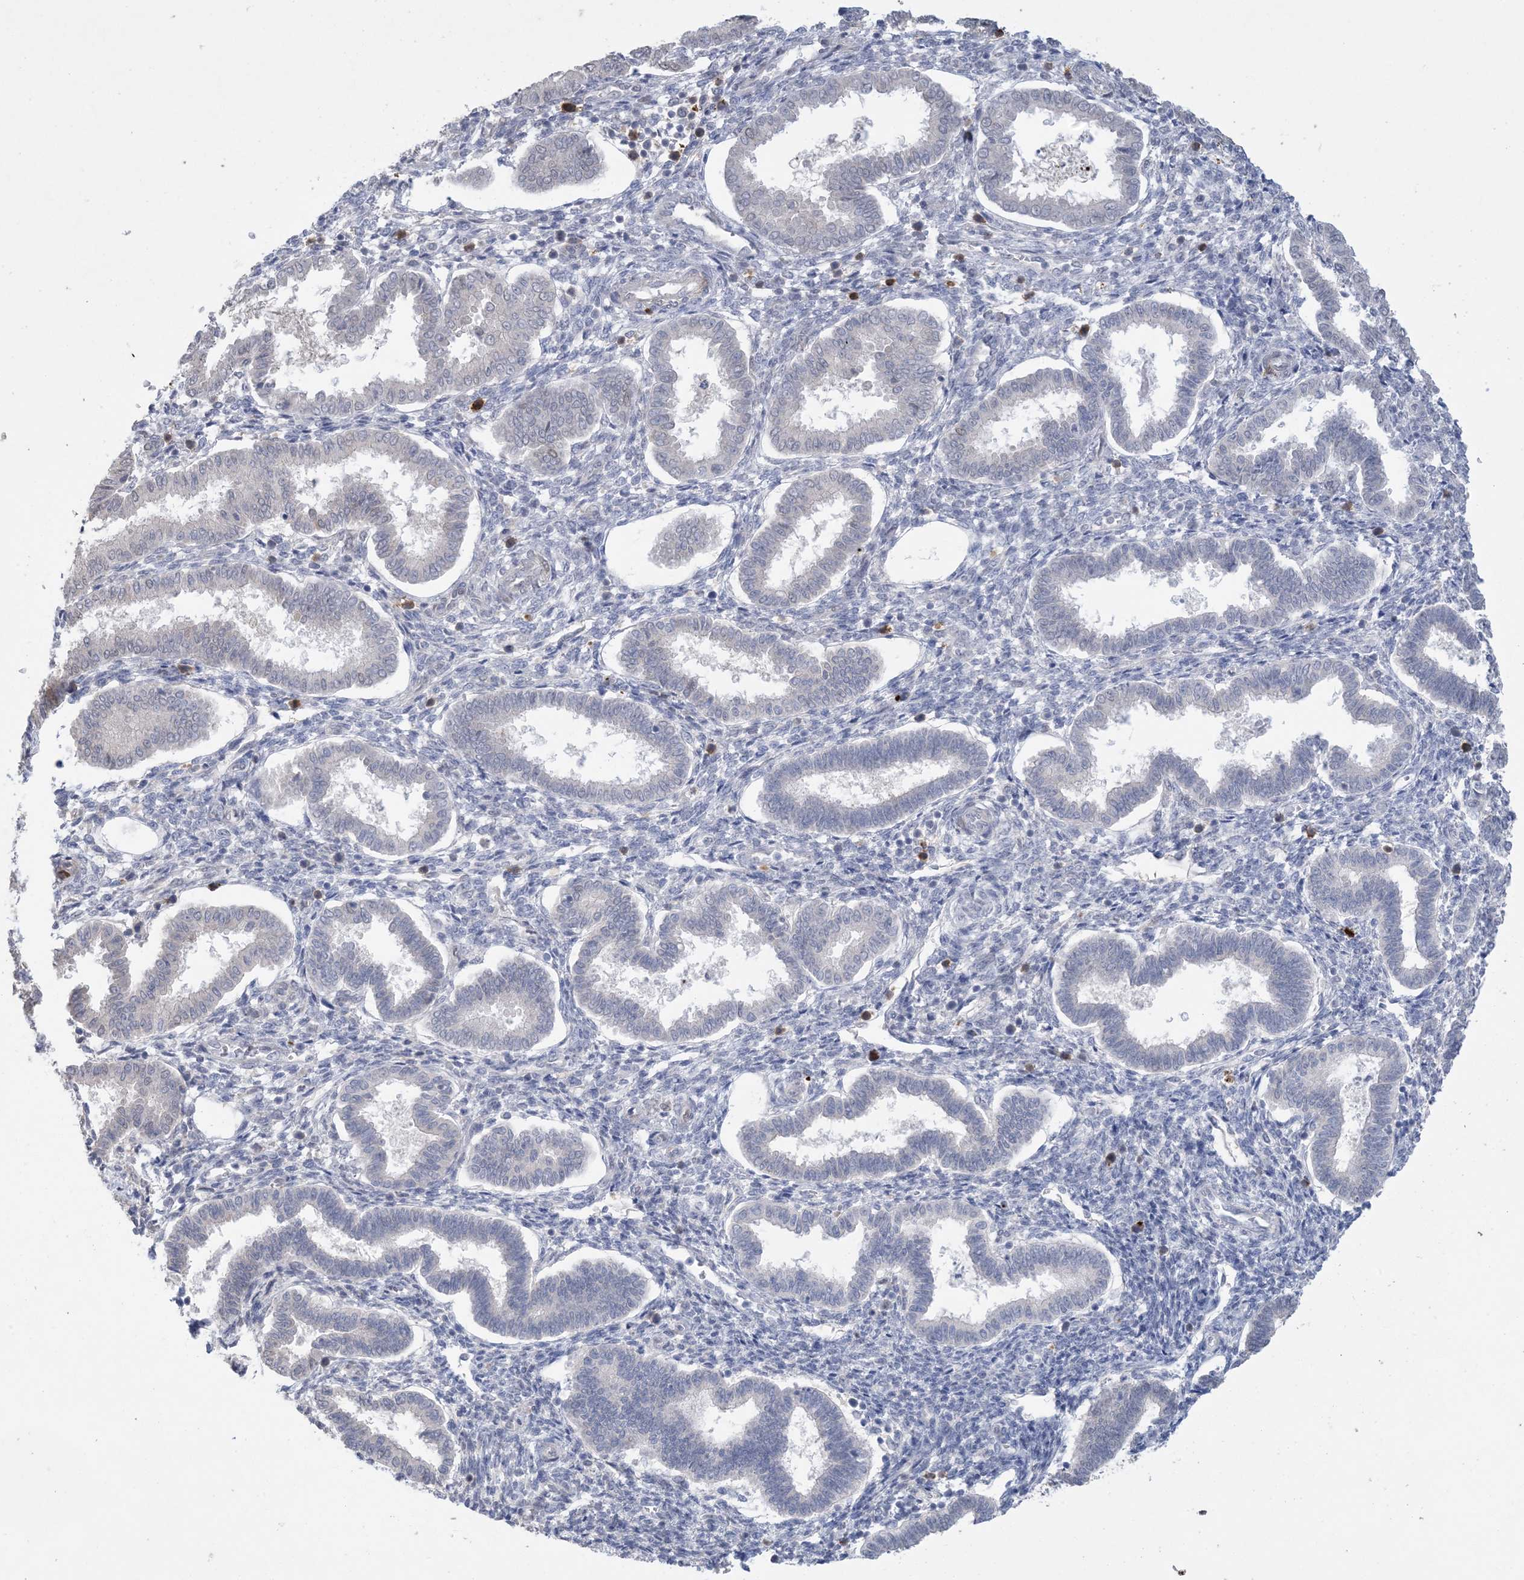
{"staining": {"intensity": "negative", "quantity": "none", "location": "none"}, "tissue": "endometrium", "cell_type": "Cells in endometrial stroma", "image_type": "normal", "snomed": [{"axis": "morphology", "description": "Normal tissue, NOS"}, {"axis": "topography", "description": "Endometrium"}], "caption": "This is an immunohistochemistry photomicrograph of unremarkable human endometrium. There is no expression in cells in endometrial stroma.", "gene": "HMGCS1", "patient": {"sex": "female", "age": 24}}